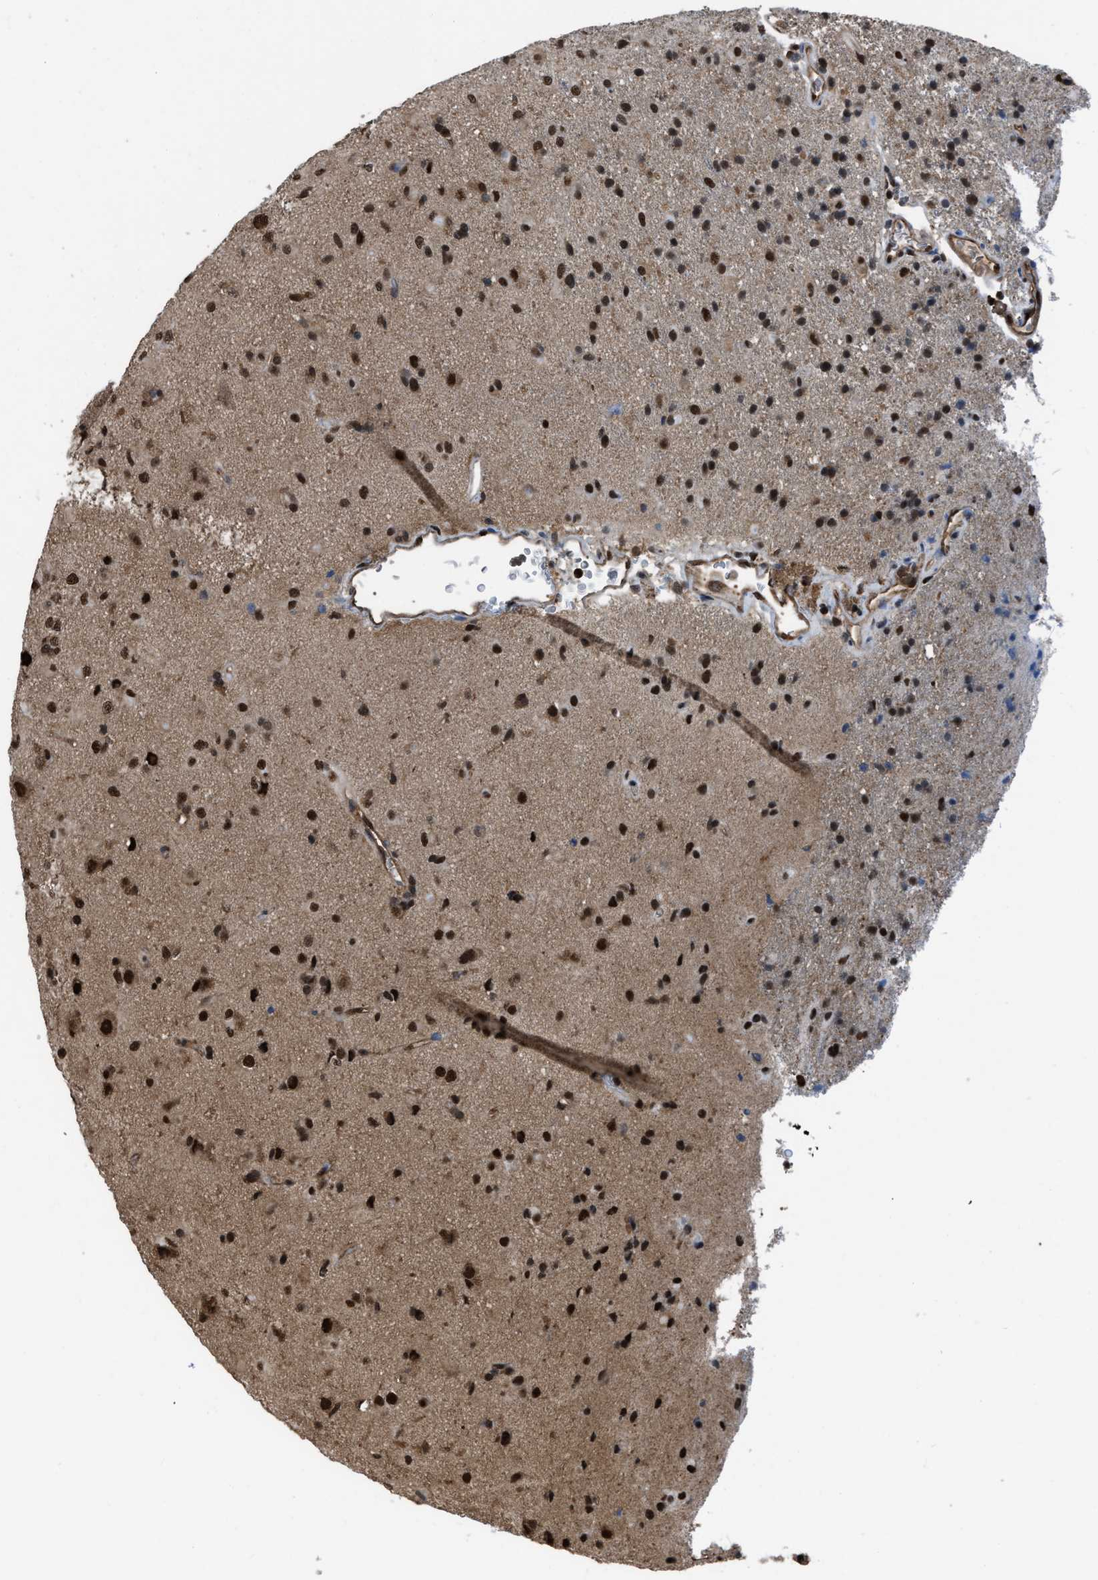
{"staining": {"intensity": "strong", "quantity": ">75%", "location": "nuclear"}, "tissue": "glioma", "cell_type": "Tumor cells", "image_type": "cancer", "snomed": [{"axis": "morphology", "description": "Glioma, malignant, Low grade"}, {"axis": "topography", "description": "Brain"}], "caption": "Human glioma stained for a protein (brown) reveals strong nuclear positive expression in about >75% of tumor cells.", "gene": "FNTA", "patient": {"sex": "male", "age": 65}}